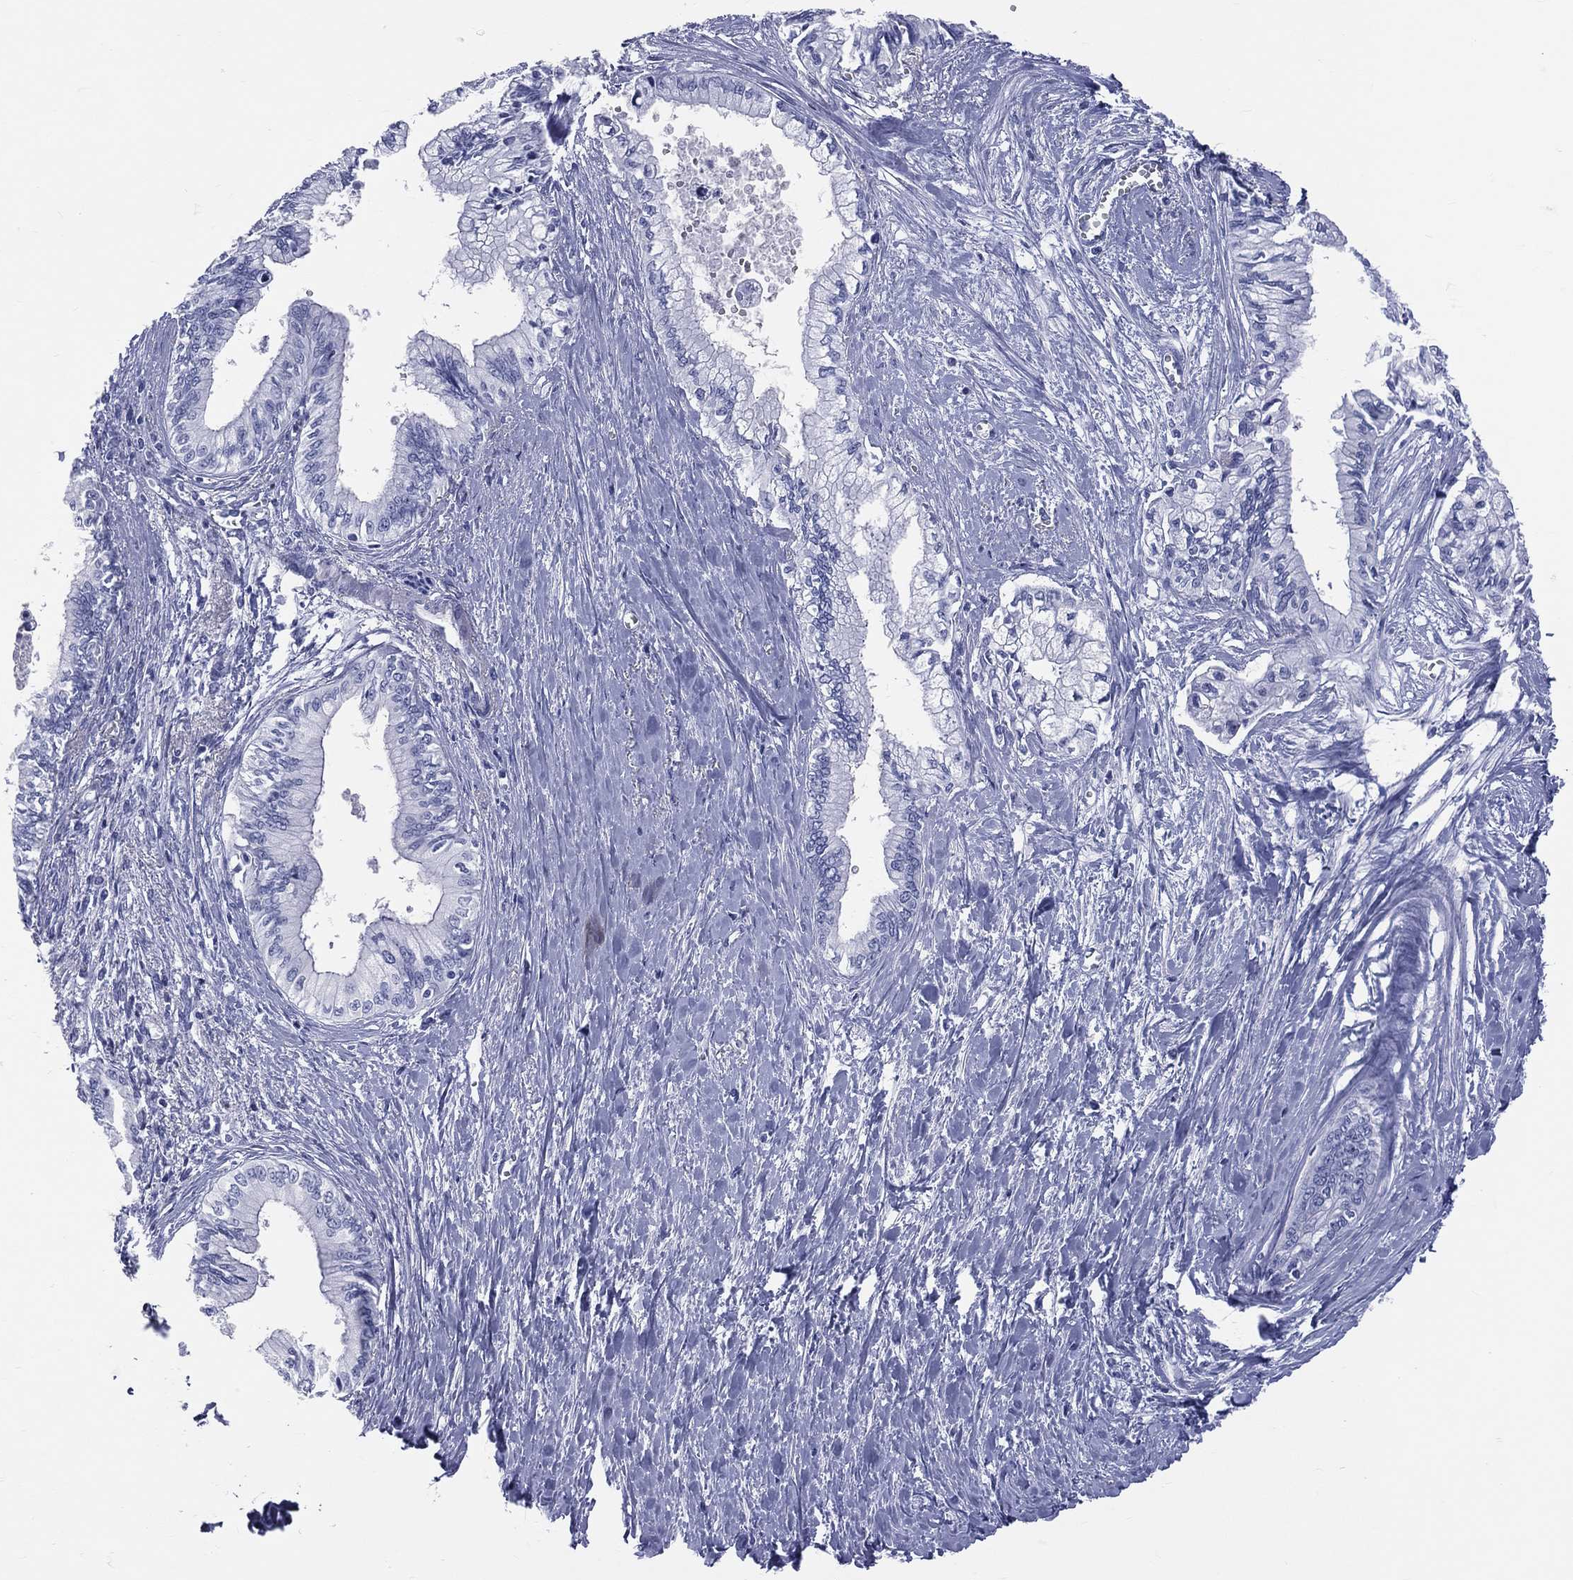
{"staining": {"intensity": "negative", "quantity": "none", "location": "none"}, "tissue": "pancreatic cancer", "cell_type": "Tumor cells", "image_type": "cancer", "snomed": [{"axis": "morphology", "description": "Adenocarcinoma, NOS"}, {"axis": "topography", "description": "Pancreas"}], "caption": "Immunohistochemical staining of pancreatic cancer demonstrates no significant positivity in tumor cells.", "gene": "CYLC1", "patient": {"sex": "female", "age": 61}}